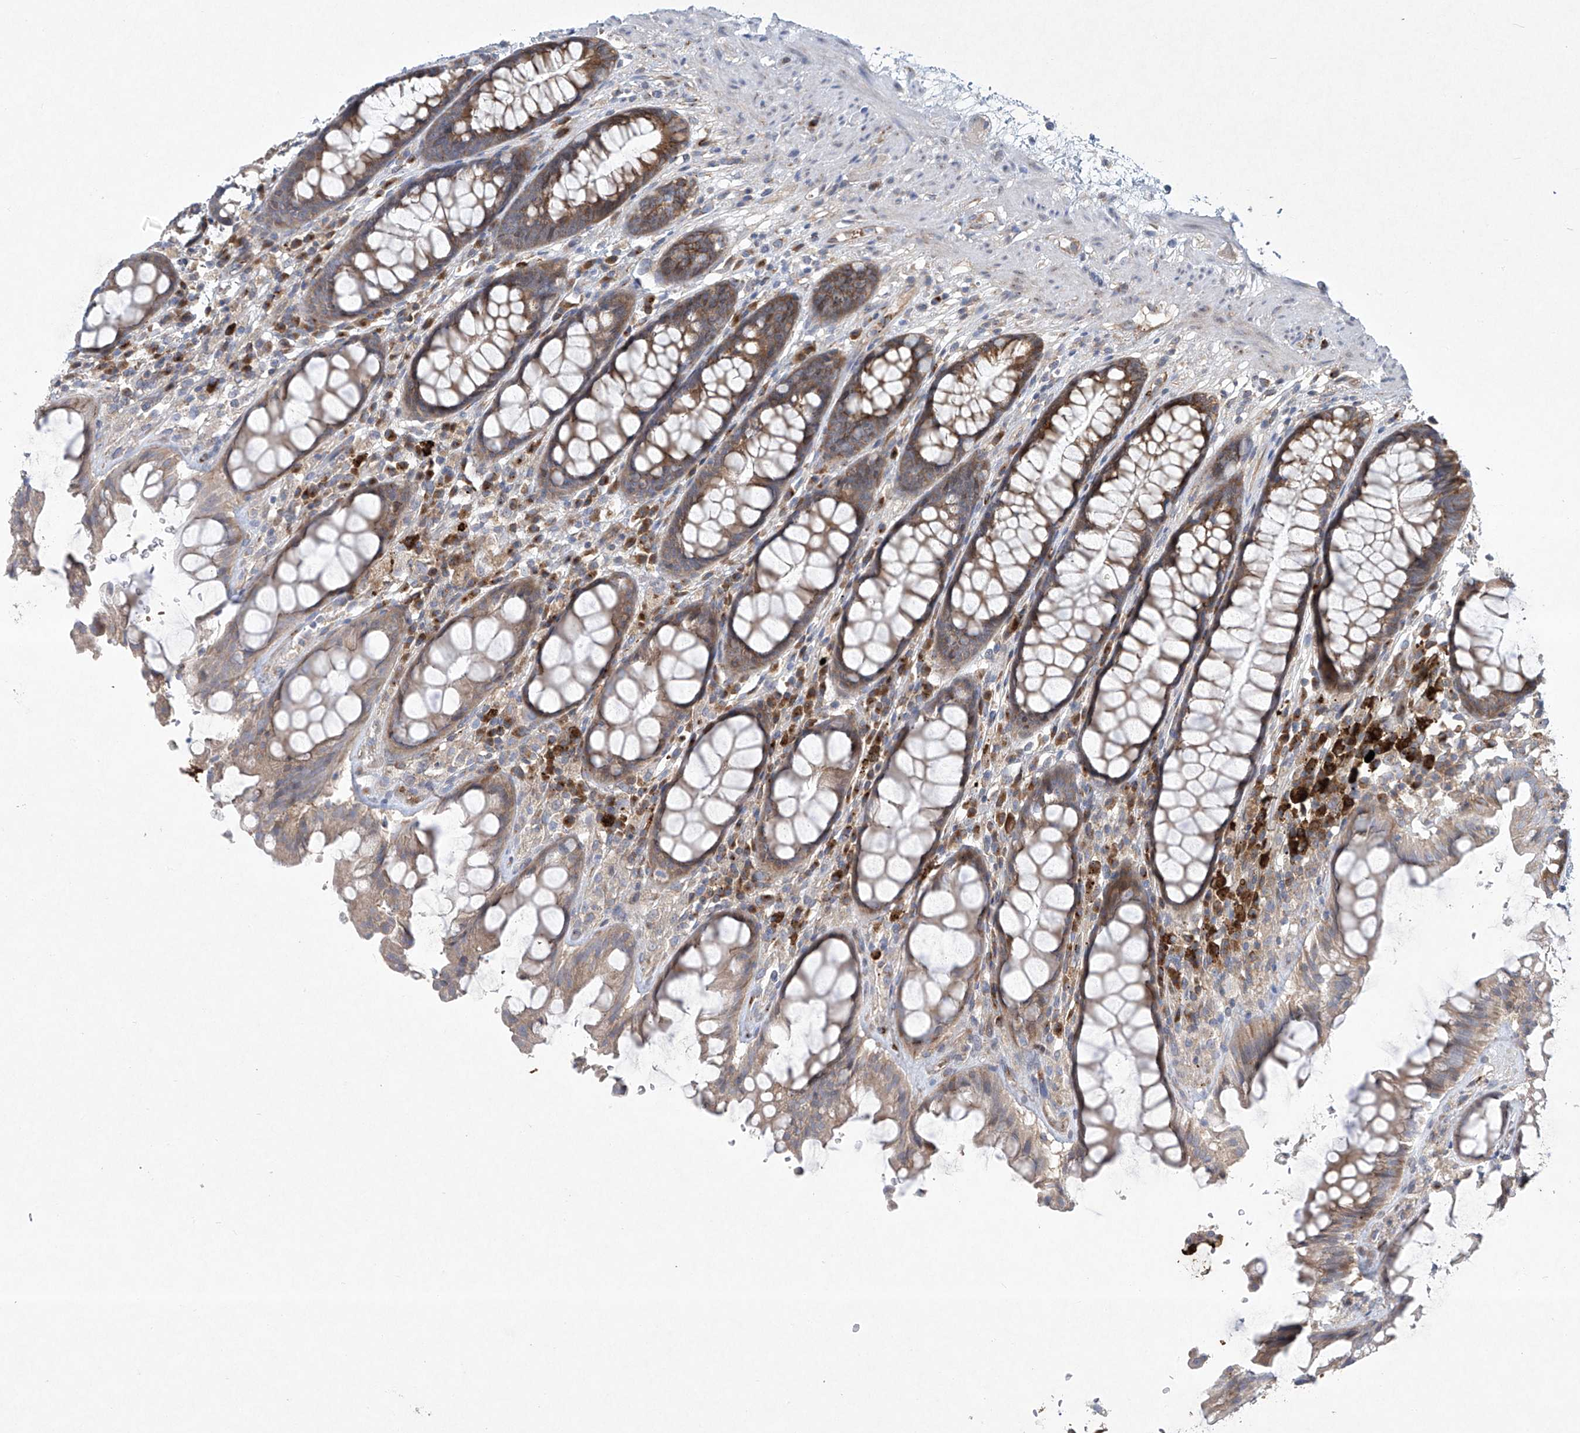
{"staining": {"intensity": "moderate", "quantity": ">75%", "location": "cytoplasmic/membranous"}, "tissue": "rectum", "cell_type": "Glandular cells", "image_type": "normal", "snomed": [{"axis": "morphology", "description": "Normal tissue, NOS"}, {"axis": "topography", "description": "Rectum"}], "caption": "Brown immunohistochemical staining in unremarkable rectum reveals moderate cytoplasmic/membranous positivity in about >75% of glandular cells.", "gene": "TJAP1", "patient": {"sex": "male", "age": 64}}